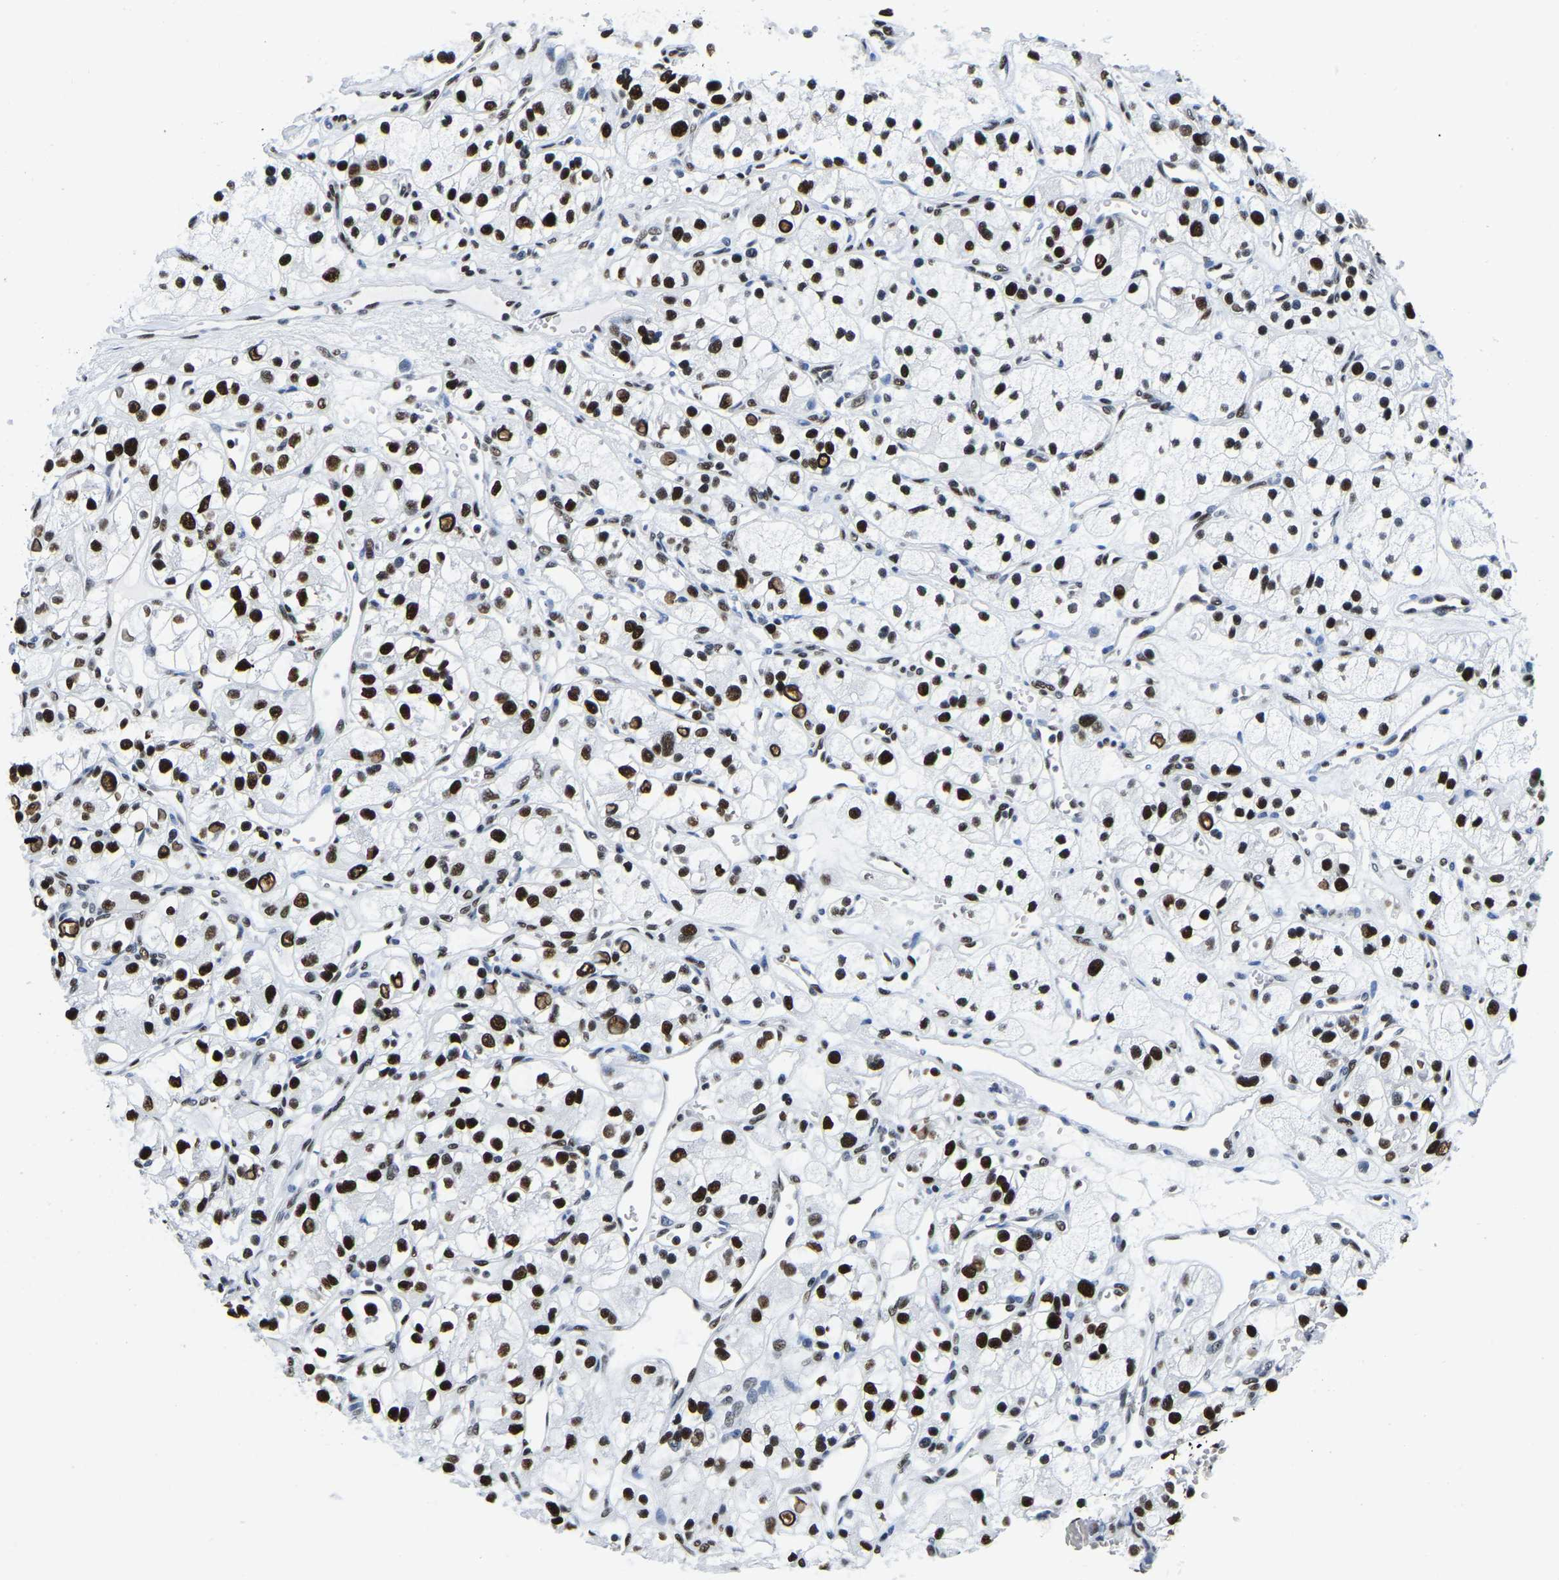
{"staining": {"intensity": "strong", "quantity": ">75%", "location": "nuclear"}, "tissue": "renal cancer", "cell_type": "Tumor cells", "image_type": "cancer", "snomed": [{"axis": "morphology", "description": "Adenocarcinoma, NOS"}, {"axis": "topography", "description": "Kidney"}], "caption": "This micrograph exhibits IHC staining of renal cancer (adenocarcinoma), with high strong nuclear staining in approximately >75% of tumor cells.", "gene": "UBA1", "patient": {"sex": "female", "age": 57}}